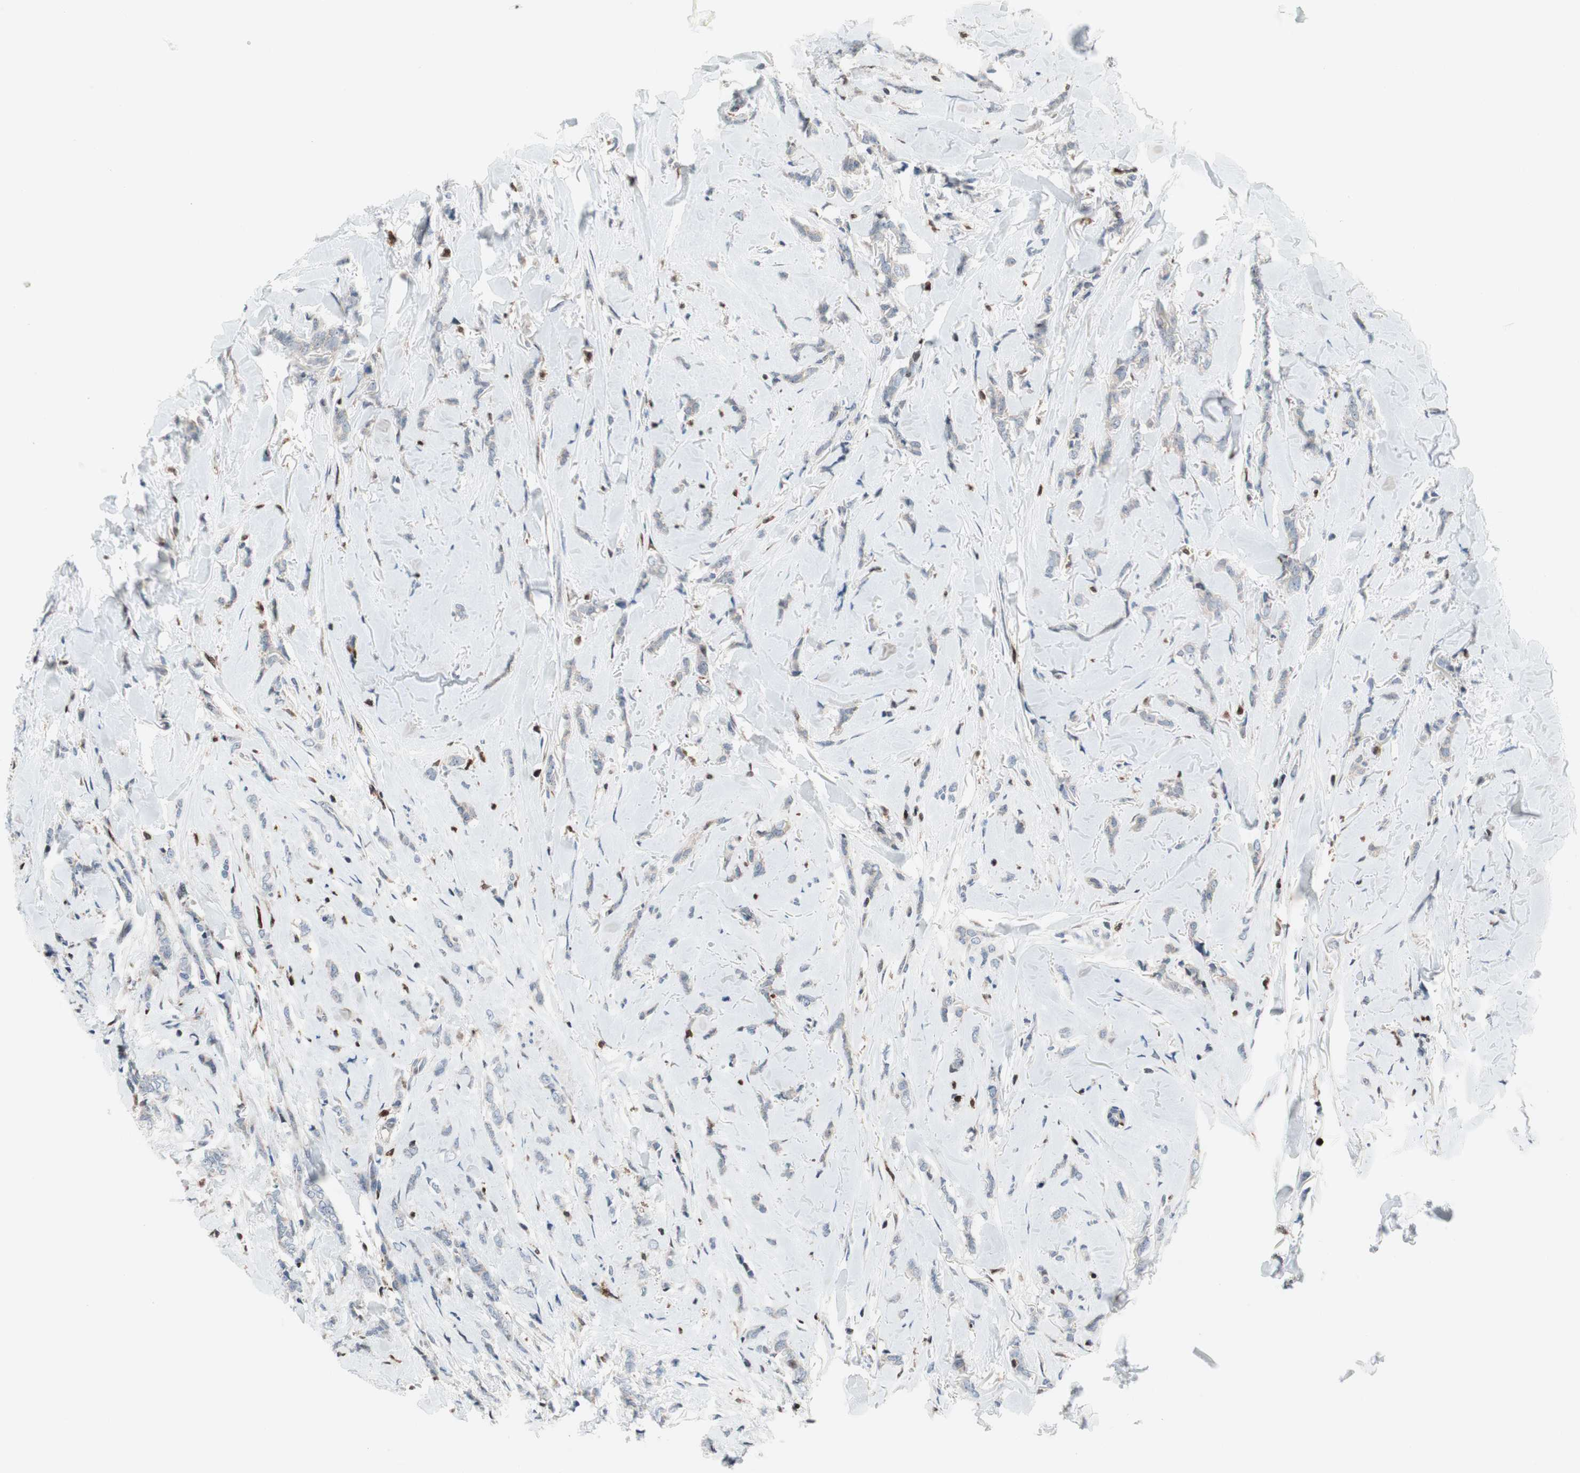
{"staining": {"intensity": "negative", "quantity": "none", "location": "none"}, "tissue": "breast cancer", "cell_type": "Tumor cells", "image_type": "cancer", "snomed": [{"axis": "morphology", "description": "Lobular carcinoma"}, {"axis": "topography", "description": "Skin"}, {"axis": "topography", "description": "Breast"}], "caption": "Immunohistochemistry micrograph of breast lobular carcinoma stained for a protein (brown), which exhibits no positivity in tumor cells.", "gene": "RGS10", "patient": {"sex": "female", "age": 46}}